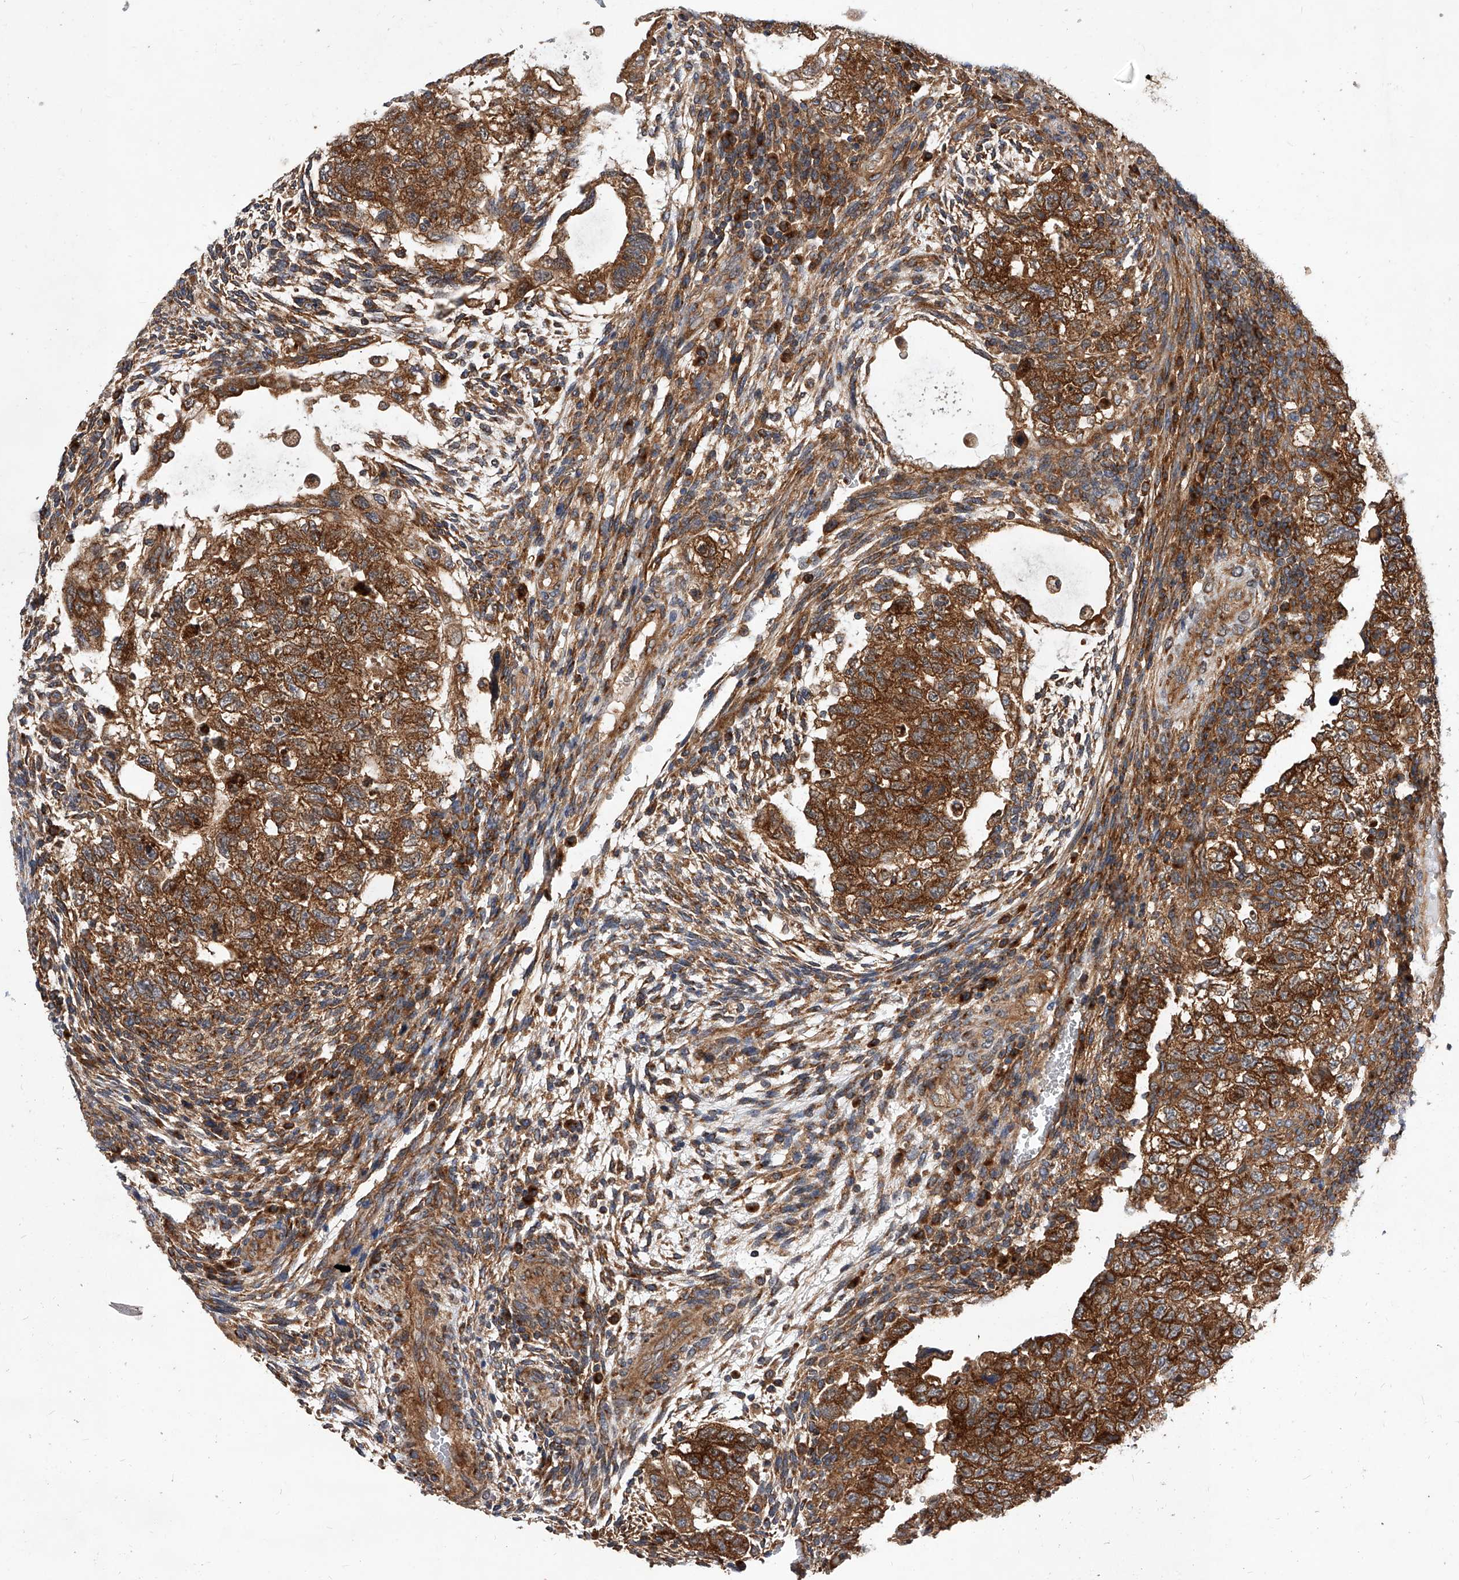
{"staining": {"intensity": "strong", "quantity": ">75%", "location": "cytoplasmic/membranous"}, "tissue": "testis cancer", "cell_type": "Tumor cells", "image_type": "cancer", "snomed": [{"axis": "morphology", "description": "Carcinoma, Embryonal, NOS"}, {"axis": "topography", "description": "Testis"}], "caption": "The immunohistochemical stain shows strong cytoplasmic/membranous staining in tumor cells of testis cancer tissue. The staining is performed using DAB brown chromogen to label protein expression. The nuclei are counter-stained blue using hematoxylin.", "gene": "CFAP410", "patient": {"sex": "male", "age": 36}}